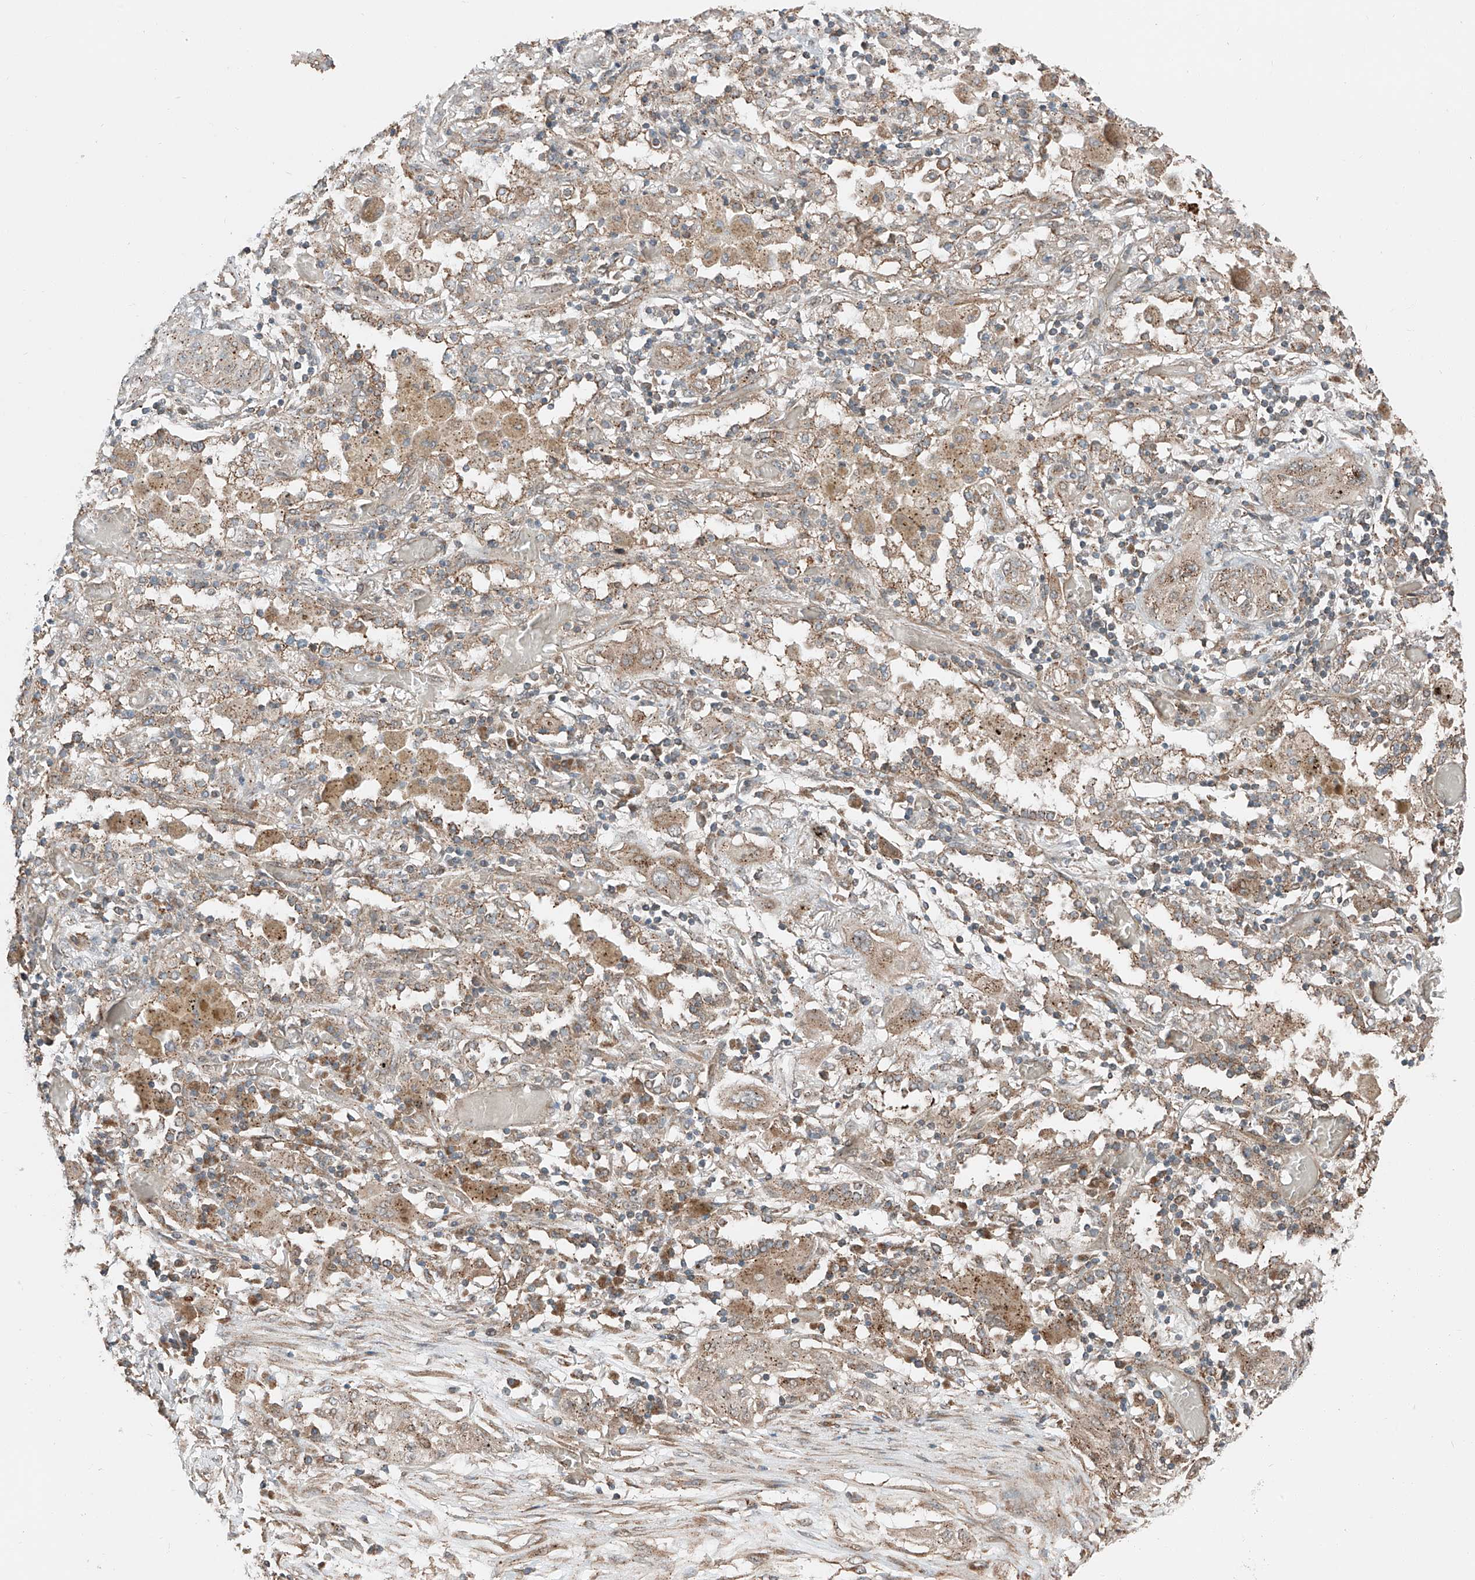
{"staining": {"intensity": "weak", "quantity": ">75%", "location": "cytoplasmic/membranous"}, "tissue": "lung cancer", "cell_type": "Tumor cells", "image_type": "cancer", "snomed": [{"axis": "morphology", "description": "Squamous cell carcinoma, NOS"}, {"axis": "topography", "description": "Lung"}], "caption": "Lung squamous cell carcinoma stained with immunohistochemistry (IHC) reveals weak cytoplasmic/membranous expression in approximately >75% of tumor cells. (DAB (3,3'-diaminobenzidine) IHC with brightfield microscopy, high magnification).", "gene": "CEP162", "patient": {"sex": "female", "age": 47}}